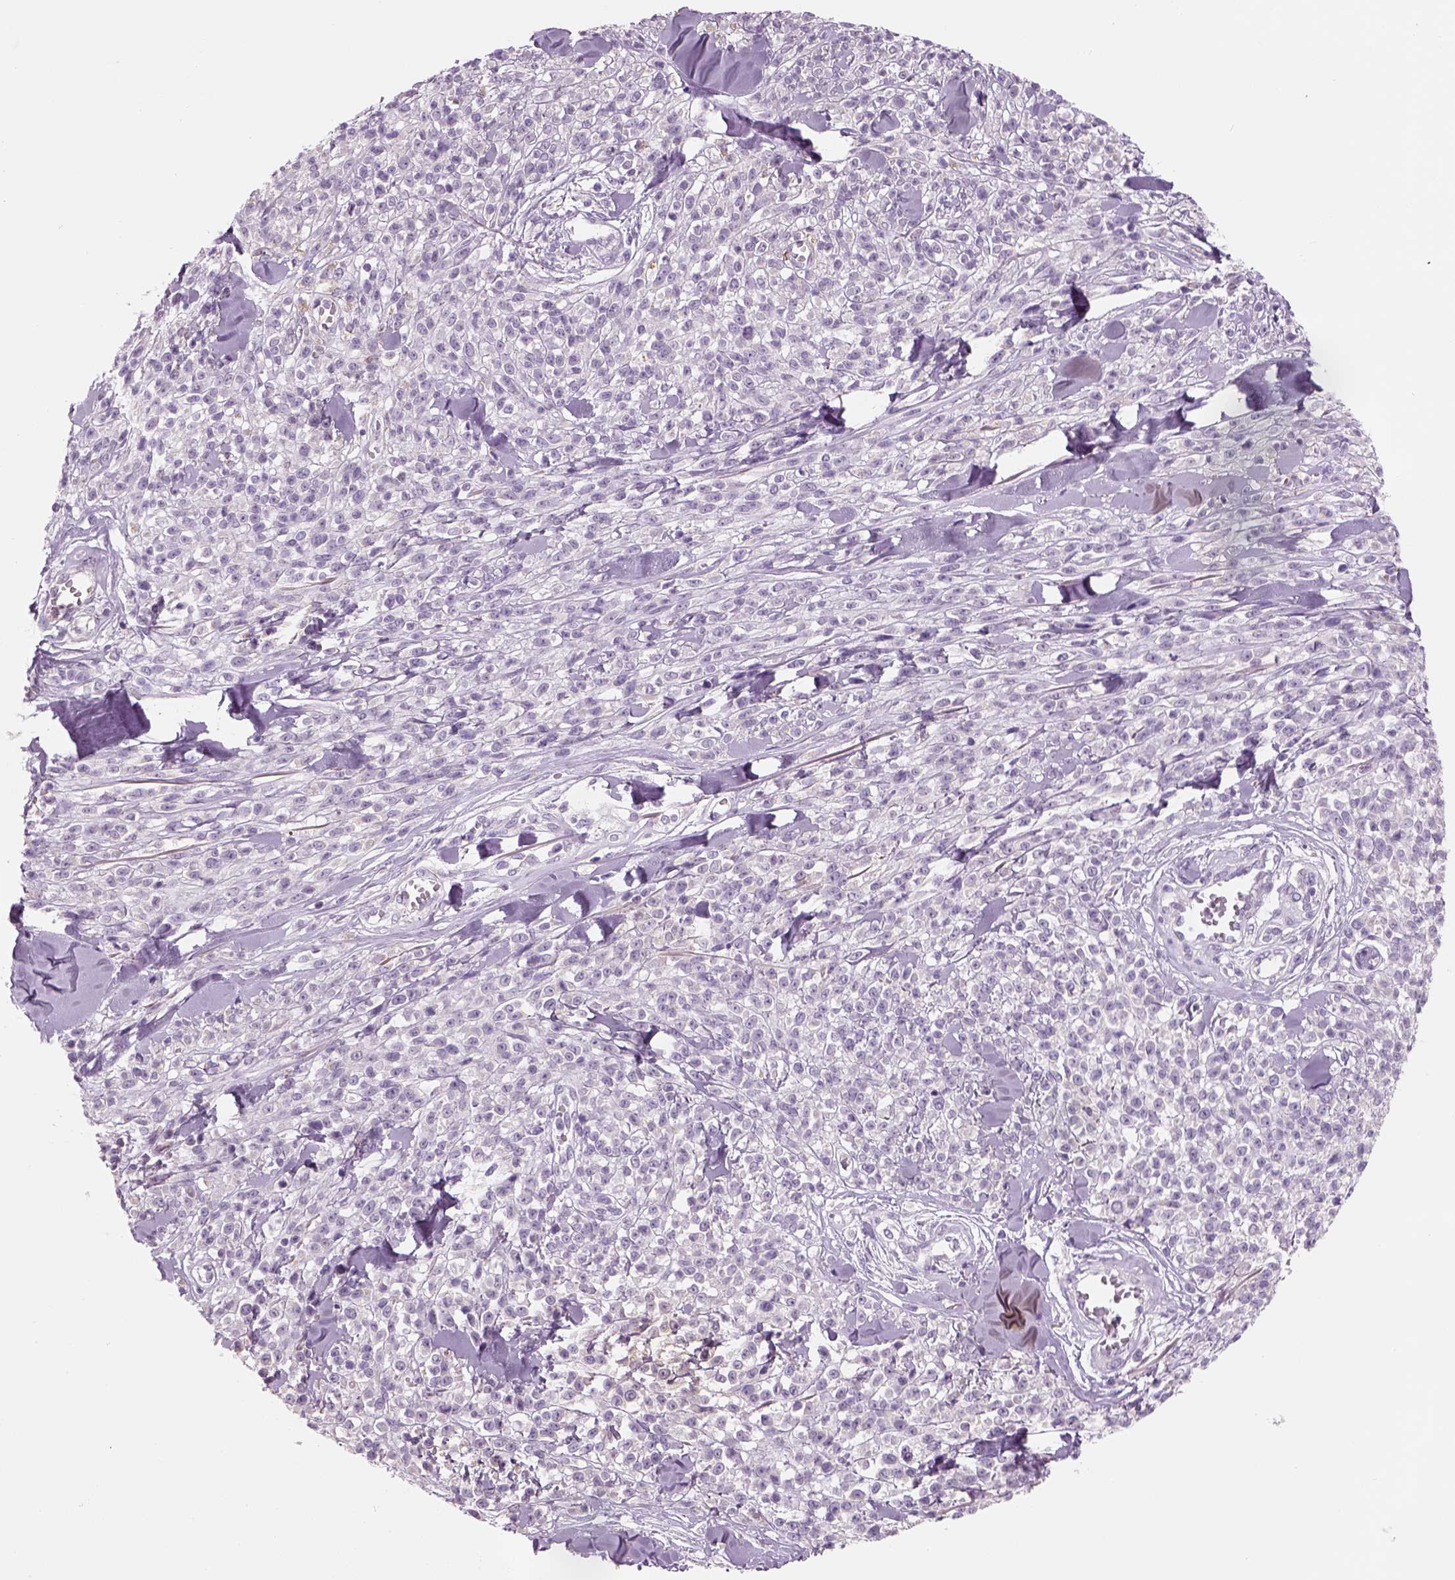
{"staining": {"intensity": "negative", "quantity": "none", "location": "none"}, "tissue": "melanoma", "cell_type": "Tumor cells", "image_type": "cancer", "snomed": [{"axis": "morphology", "description": "Malignant melanoma, NOS"}, {"axis": "topography", "description": "Skin"}, {"axis": "topography", "description": "Skin of trunk"}], "caption": "The histopathology image displays no significant expression in tumor cells of malignant melanoma.", "gene": "KCNMB4", "patient": {"sex": "male", "age": 74}}